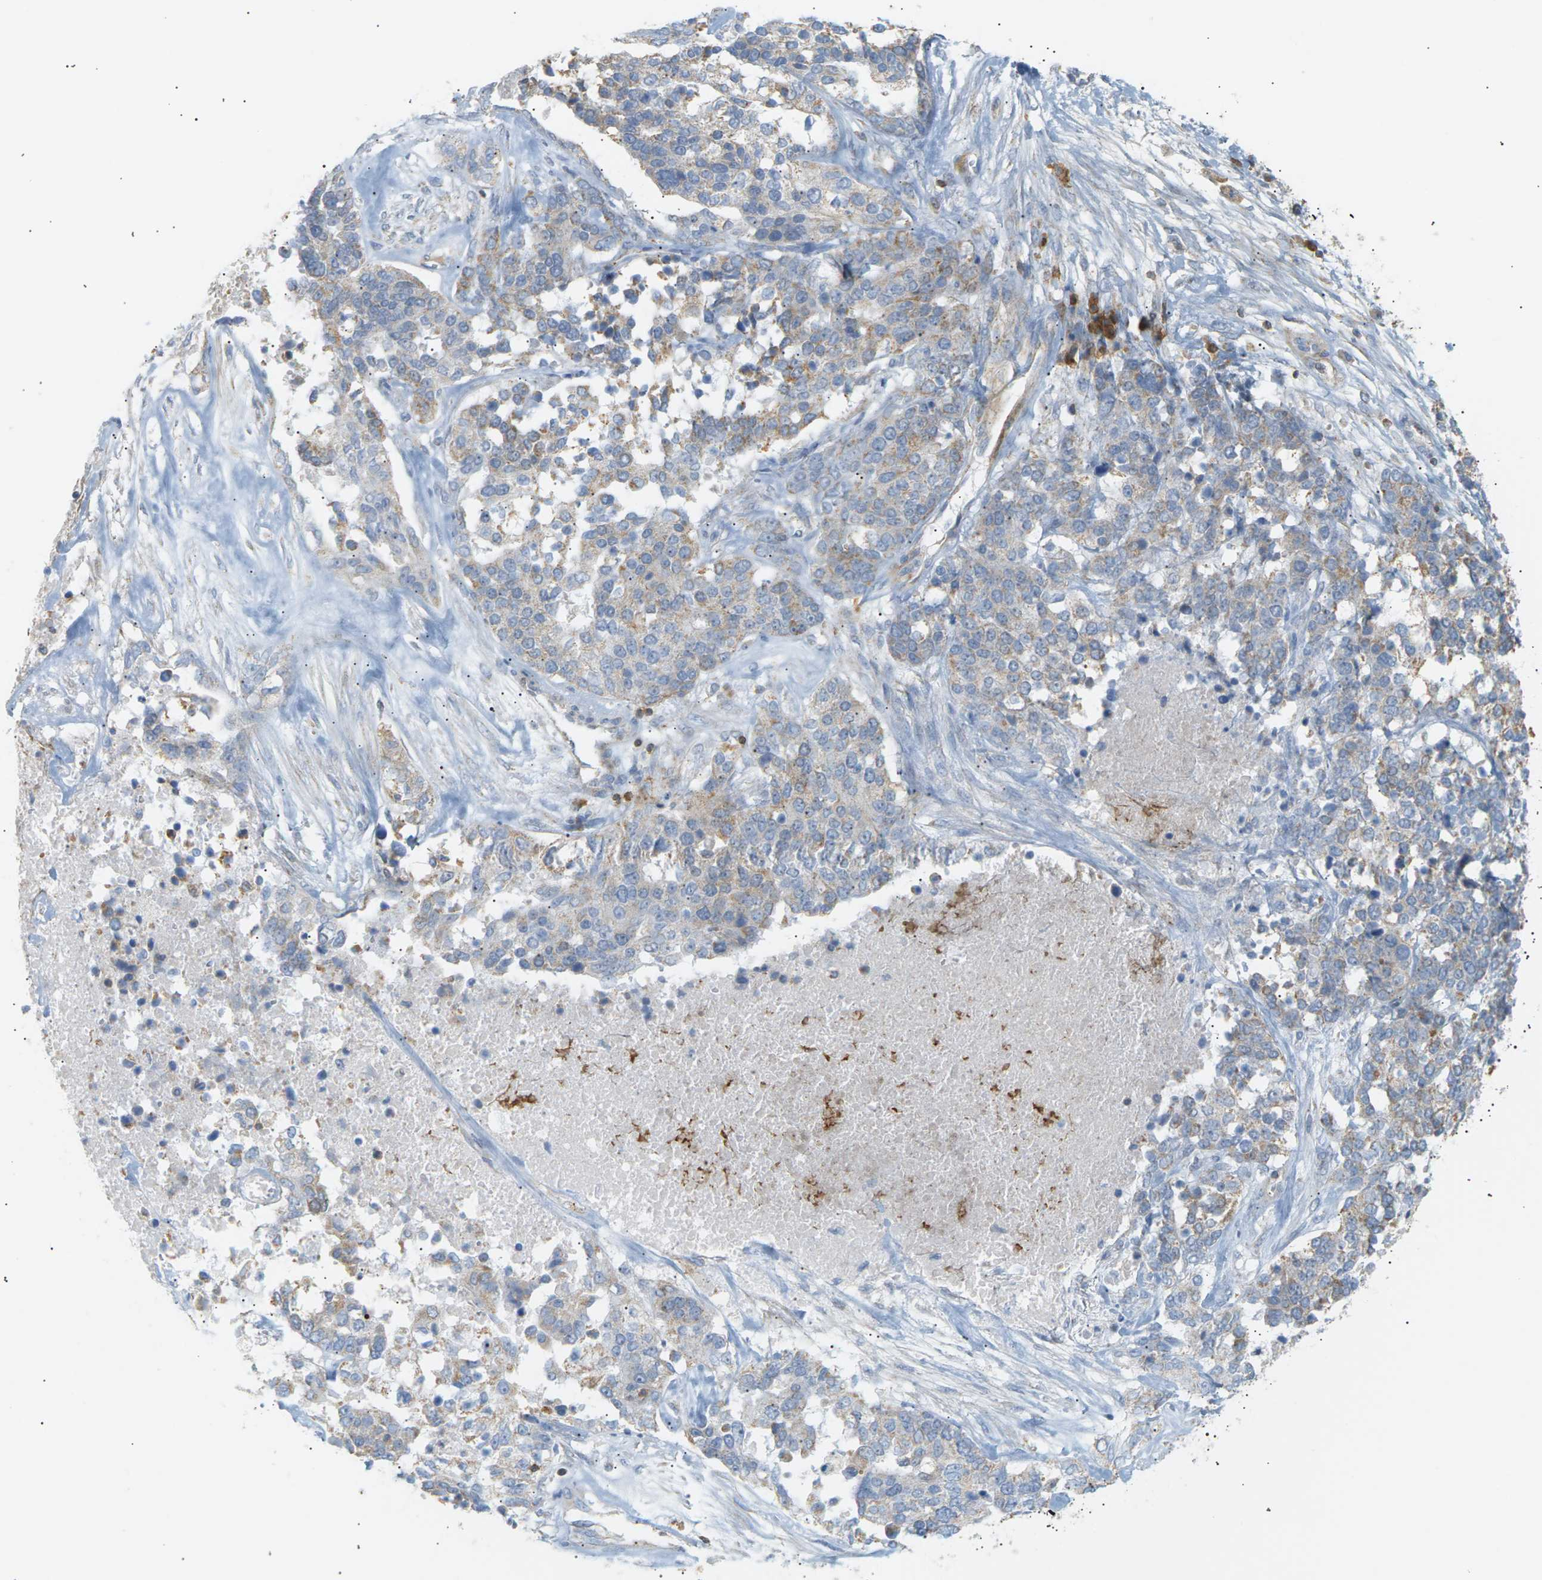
{"staining": {"intensity": "moderate", "quantity": "25%-75%", "location": "cytoplasmic/membranous"}, "tissue": "ovarian cancer", "cell_type": "Tumor cells", "image_type": "cancer", "snomed": [{"axis": "morphology", "description": "Cystadenocarcinoma, serous, NOS"}, {"axis": "topography", "description": "Ovary"}], "caption": "IHC histopathology image of serous cystadenocarcinoma (ovarian) stained for a protein (brown), which exhibits medium levels of moderate cytoplasmic/membranous staining in about 25%-75% of tumor cells.", "gene": "LIME1", "patient": {"sex": "female", "age": 44}}